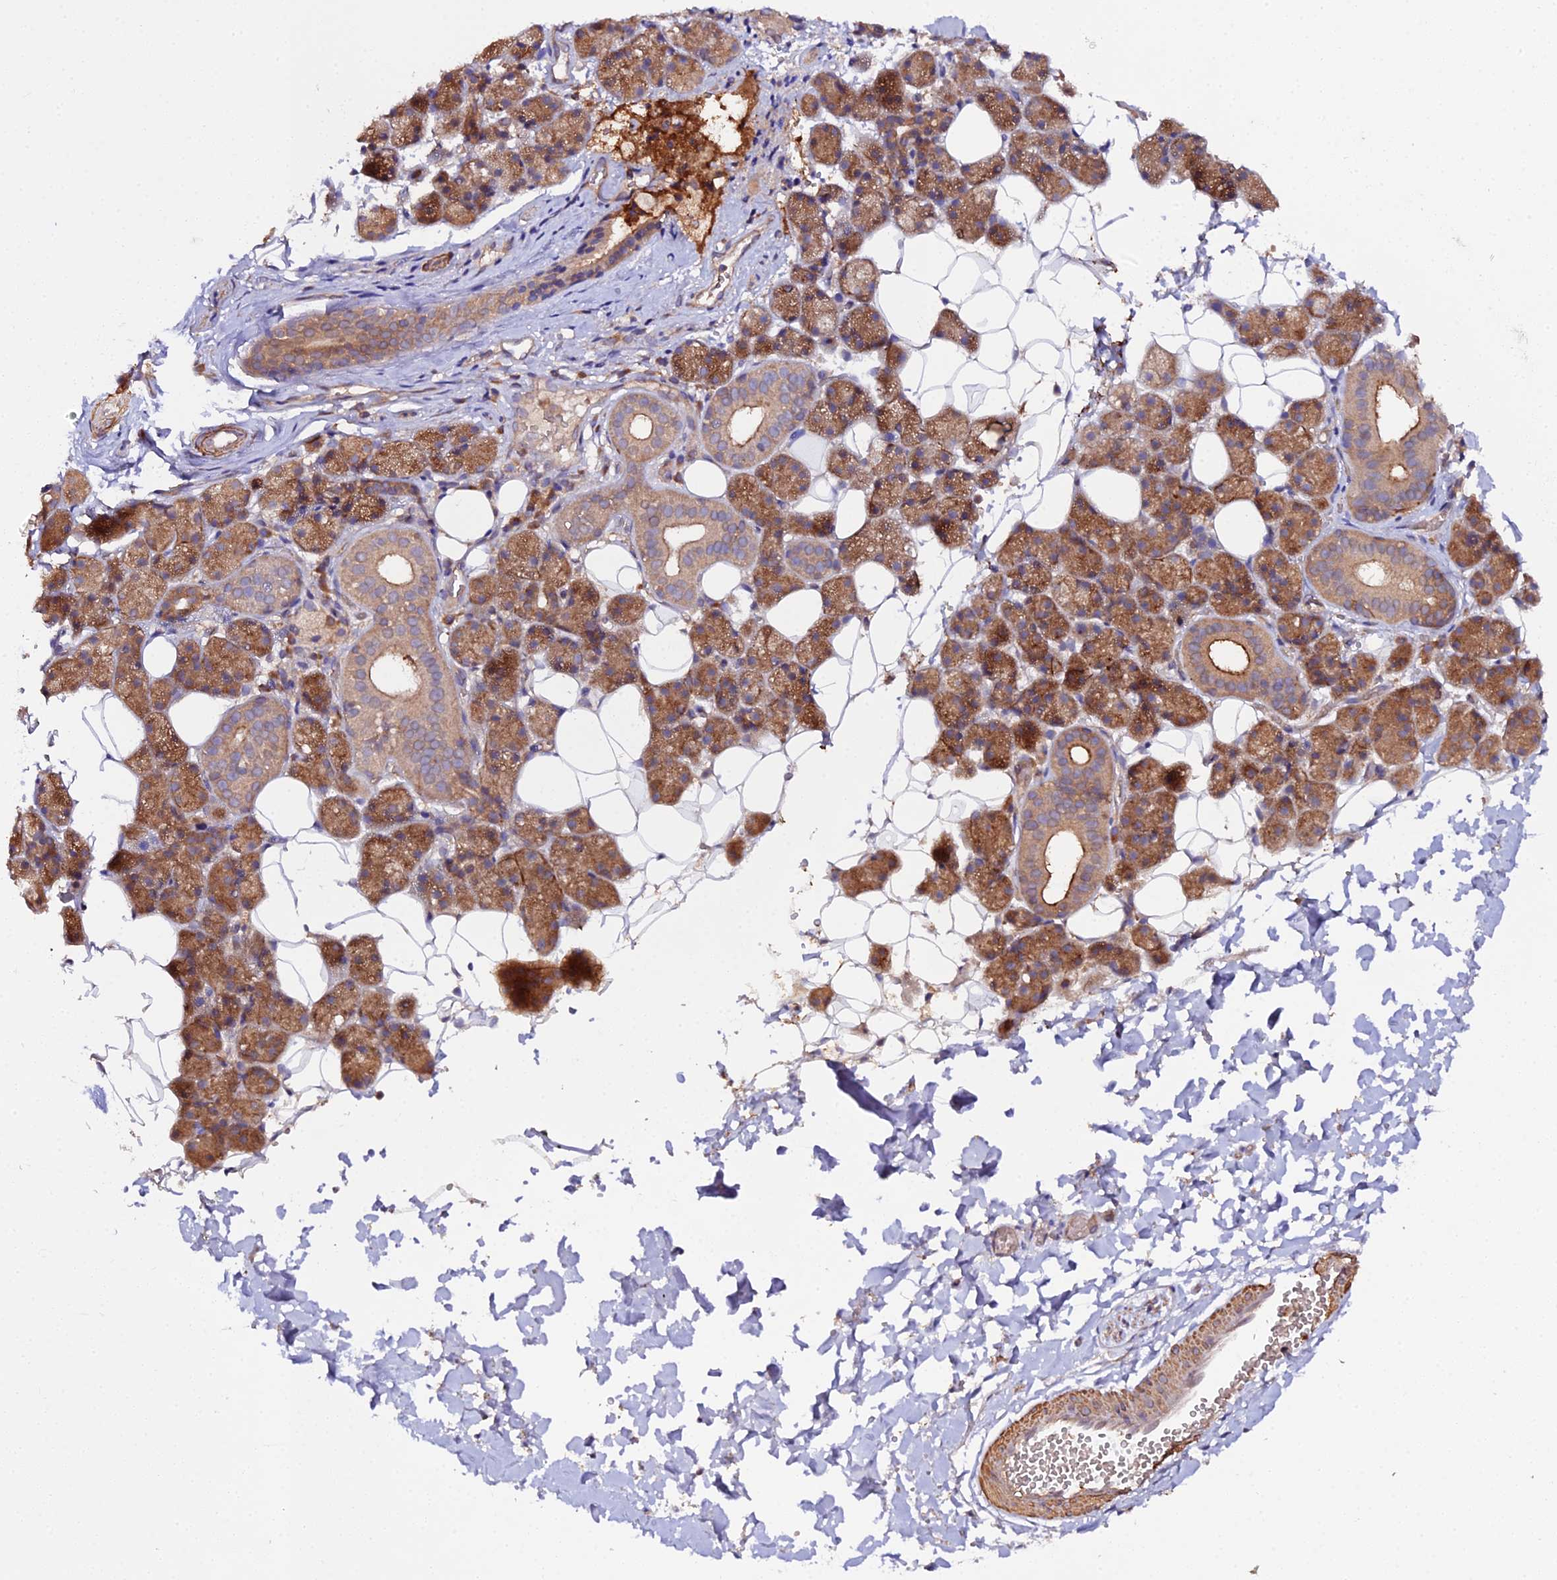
{"staining": {"intensity": "strong", "quantity": "25%-75%", "location": "cytoplasmic/membranous"}, "tissue": "salivary gland", "cell_type": "Glandular cells", "image_type": "normal", "snomed": [{"axis": "morphology", "description": "Normal tissue, NOS"}, {"axis": "topography", "description": "Salivary gland"}], "caption": "Glandular cells demonstrate strong cytoplasmic/membranous expression in about 25%-75% of cells in unremarkable salivary gland.", "gene": "TRIM26", "patient": {"sex": "female", "age": 33}}